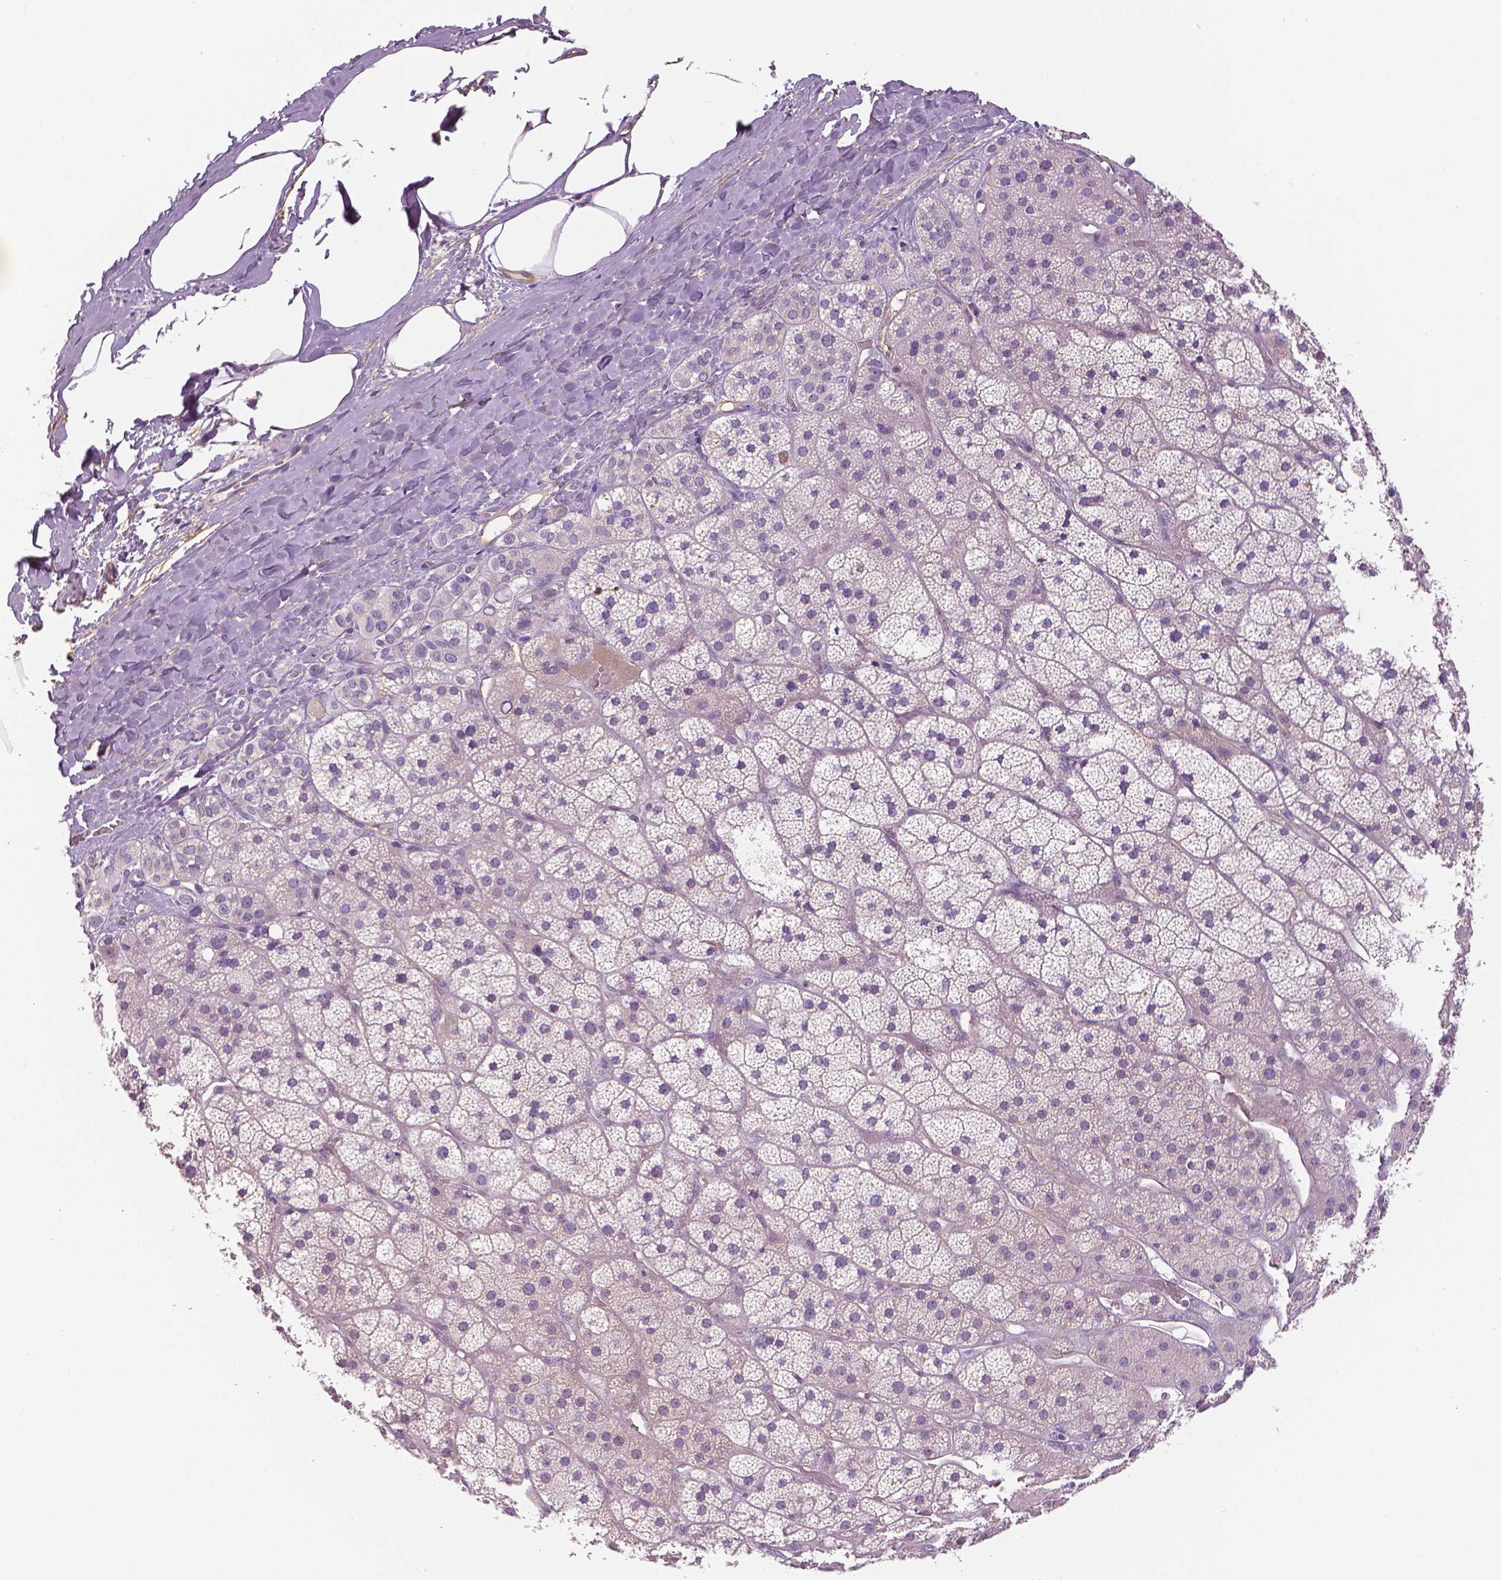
{"staining": {"intensity": "negative", "quantity": "none", "location": "none"}, "tissue": "adrenal gland", "cell_type": "Glandular cells", "image_type": "normal", "snomed": [{"axis": "morphology", "description": "Normal tissue, NOS"}, {"axis": "topography", "description": "Adrenal gland"}], "caption": "This image is of normal adrenal gland stained with immunohistochemistry (IHC) to label a protein in brown with the nuclei are counter-stained blue. There is no positivity in glandular cells. (DAB immunohistochemistry (IHC) with hematoxylin counter stain).", "gene": "MKI67", "patient": {"sex": "male", "age": 57}}